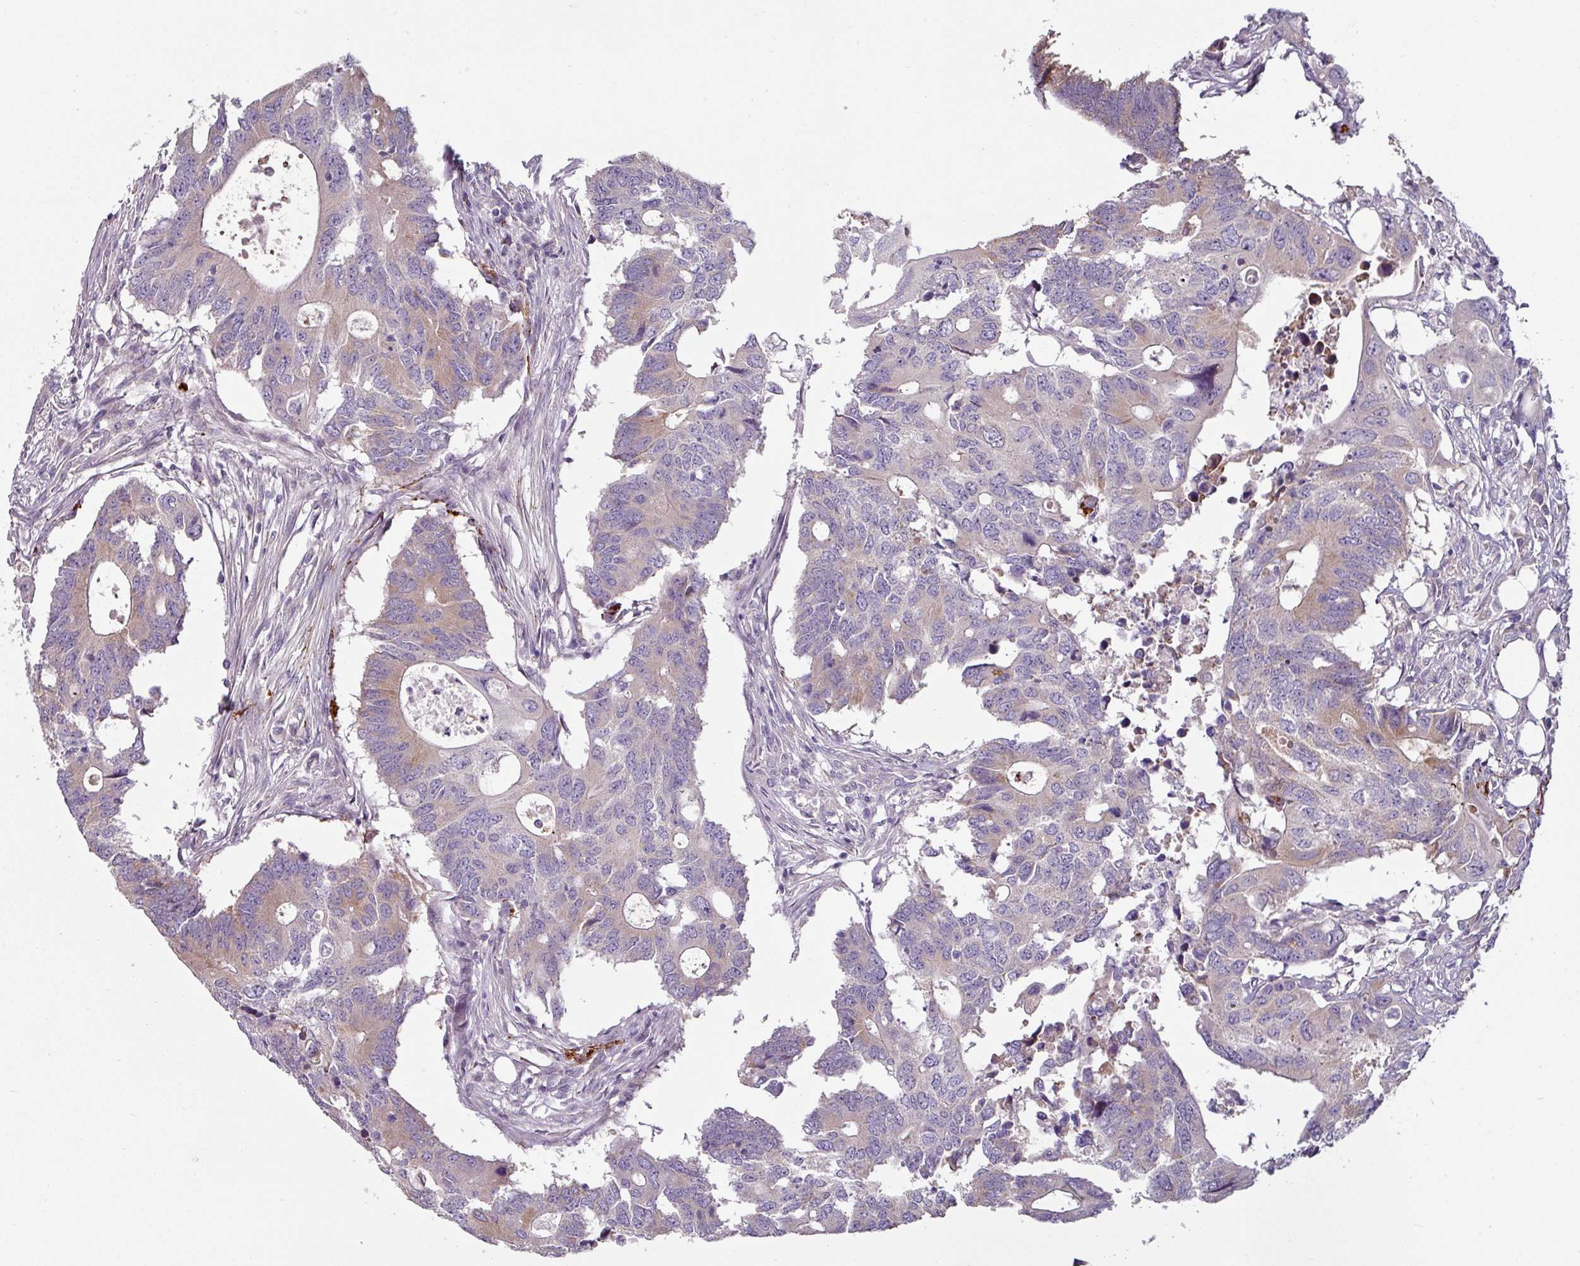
{"staining": {"intensity": "weak", "quantity": "25%-75%", "location": "cytoplasmic/membranous"}, "tissue": "colorectal cancer", "cell_type": "Tumor cells", "image_type": "cancer", "snomed": [{"axis": "morphology", "description": "Adenocarcinoma, NOS"}, {"axis": "topography", "description": "Colon"}], "caption": "This is a photomicrograph of immunohistochemistry (IHC) staining of colorectal cancer (adenocarcinoma), which shows weak staining in the cytoplasmic/membranous of tumor cells.", "gene": "MTMR14", "patient": {"sex": "male", "age": 71}}